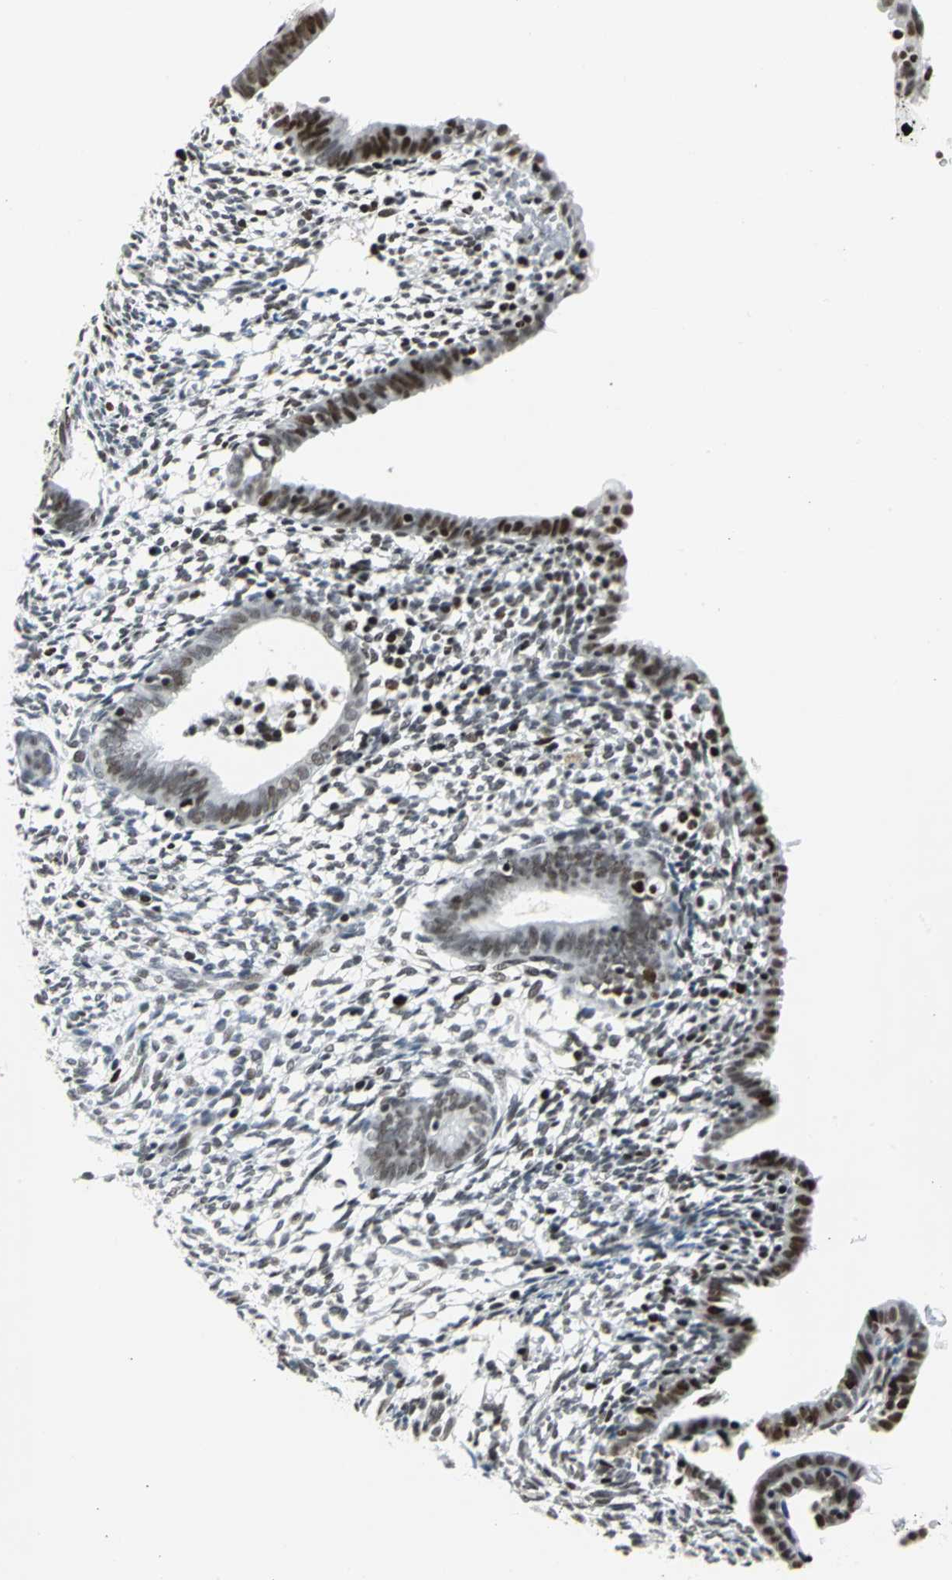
{"staining": {"intensity": "strong", "quantity": "<25%", "location": "nuclear"}, "tissue": "endometrium", "cell_type": "Cells in endometrial stroma", "image_type": "normal", "snomed": [{"axis": "morphology", "description": "Normal tissue, NOS"}, {"axis": "morphology", "description": "Atrophy, NOS"}, {"axis": "topography", "description": "Uterus"}, {"axis": "topography", "description": "Endometrium"}], "caption": "A medium amount of strong nuclear positivity is appreciated in about <25% of cells in endometrial stroma in normal endometrium. The protein of interest is stained brown, and the nuclei are stained in blue (DAB IHC with brightfield microscopy, high magnification).", "gene": "HNRNPD", "patient": {"sex": "female", "age": 68}}